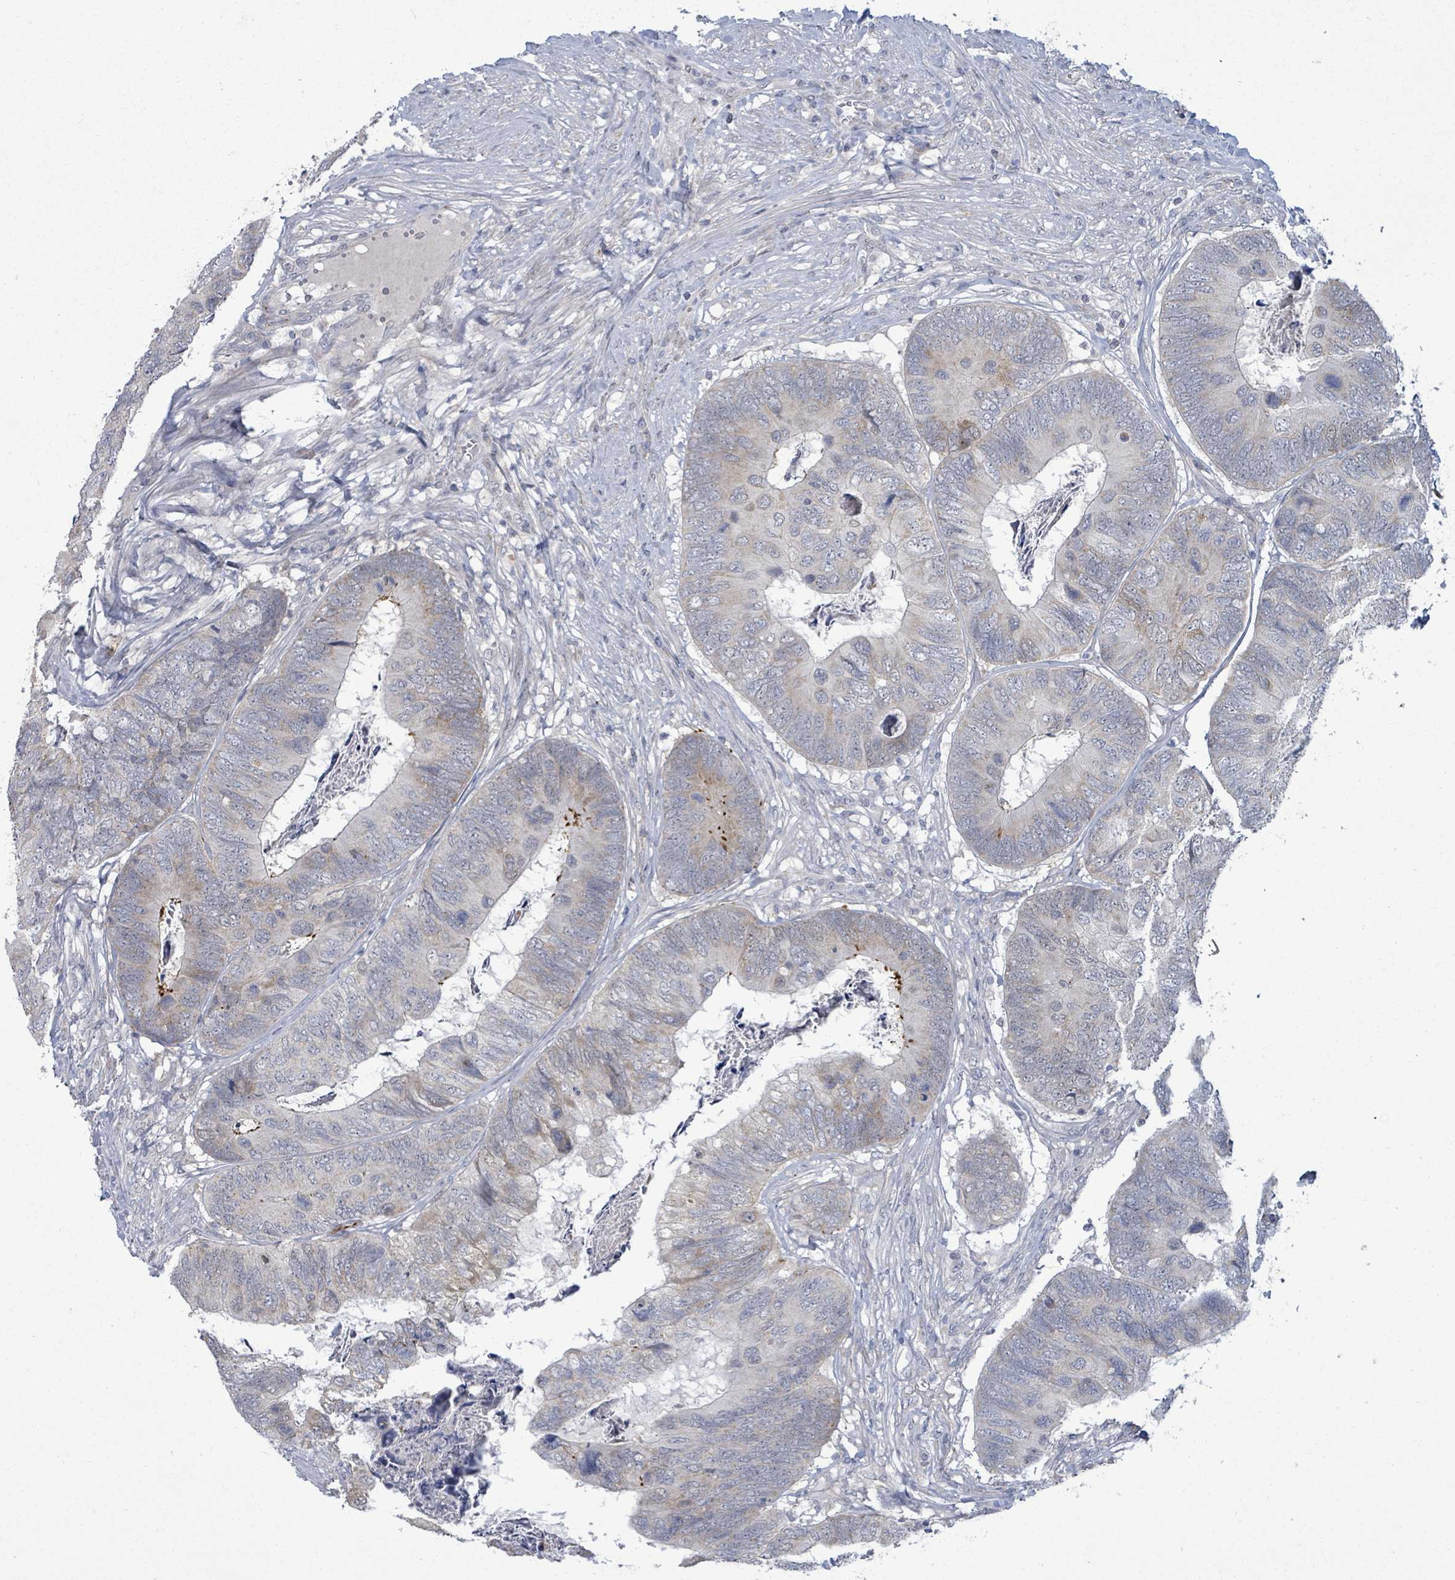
{"staining": {"intensity": "weak", "quantity": "<25%", "location": "cytoplasmic/membranous"}, "tissue": "colorectal cancer", "cell_type": "Tumor cells", "image_type": "cancer", "snomed": [{"axis": "morphology", "description": "Adenocarcinoma, NOS"}, {"axis": "topography", "description": "Colon"}], "caption": "The histopathology image shows no significant expression in tumor cells of adenocarcinoma (colorectal).", "gene": "ZFPM1", "patient": {"sex": "female", "age": 67}}